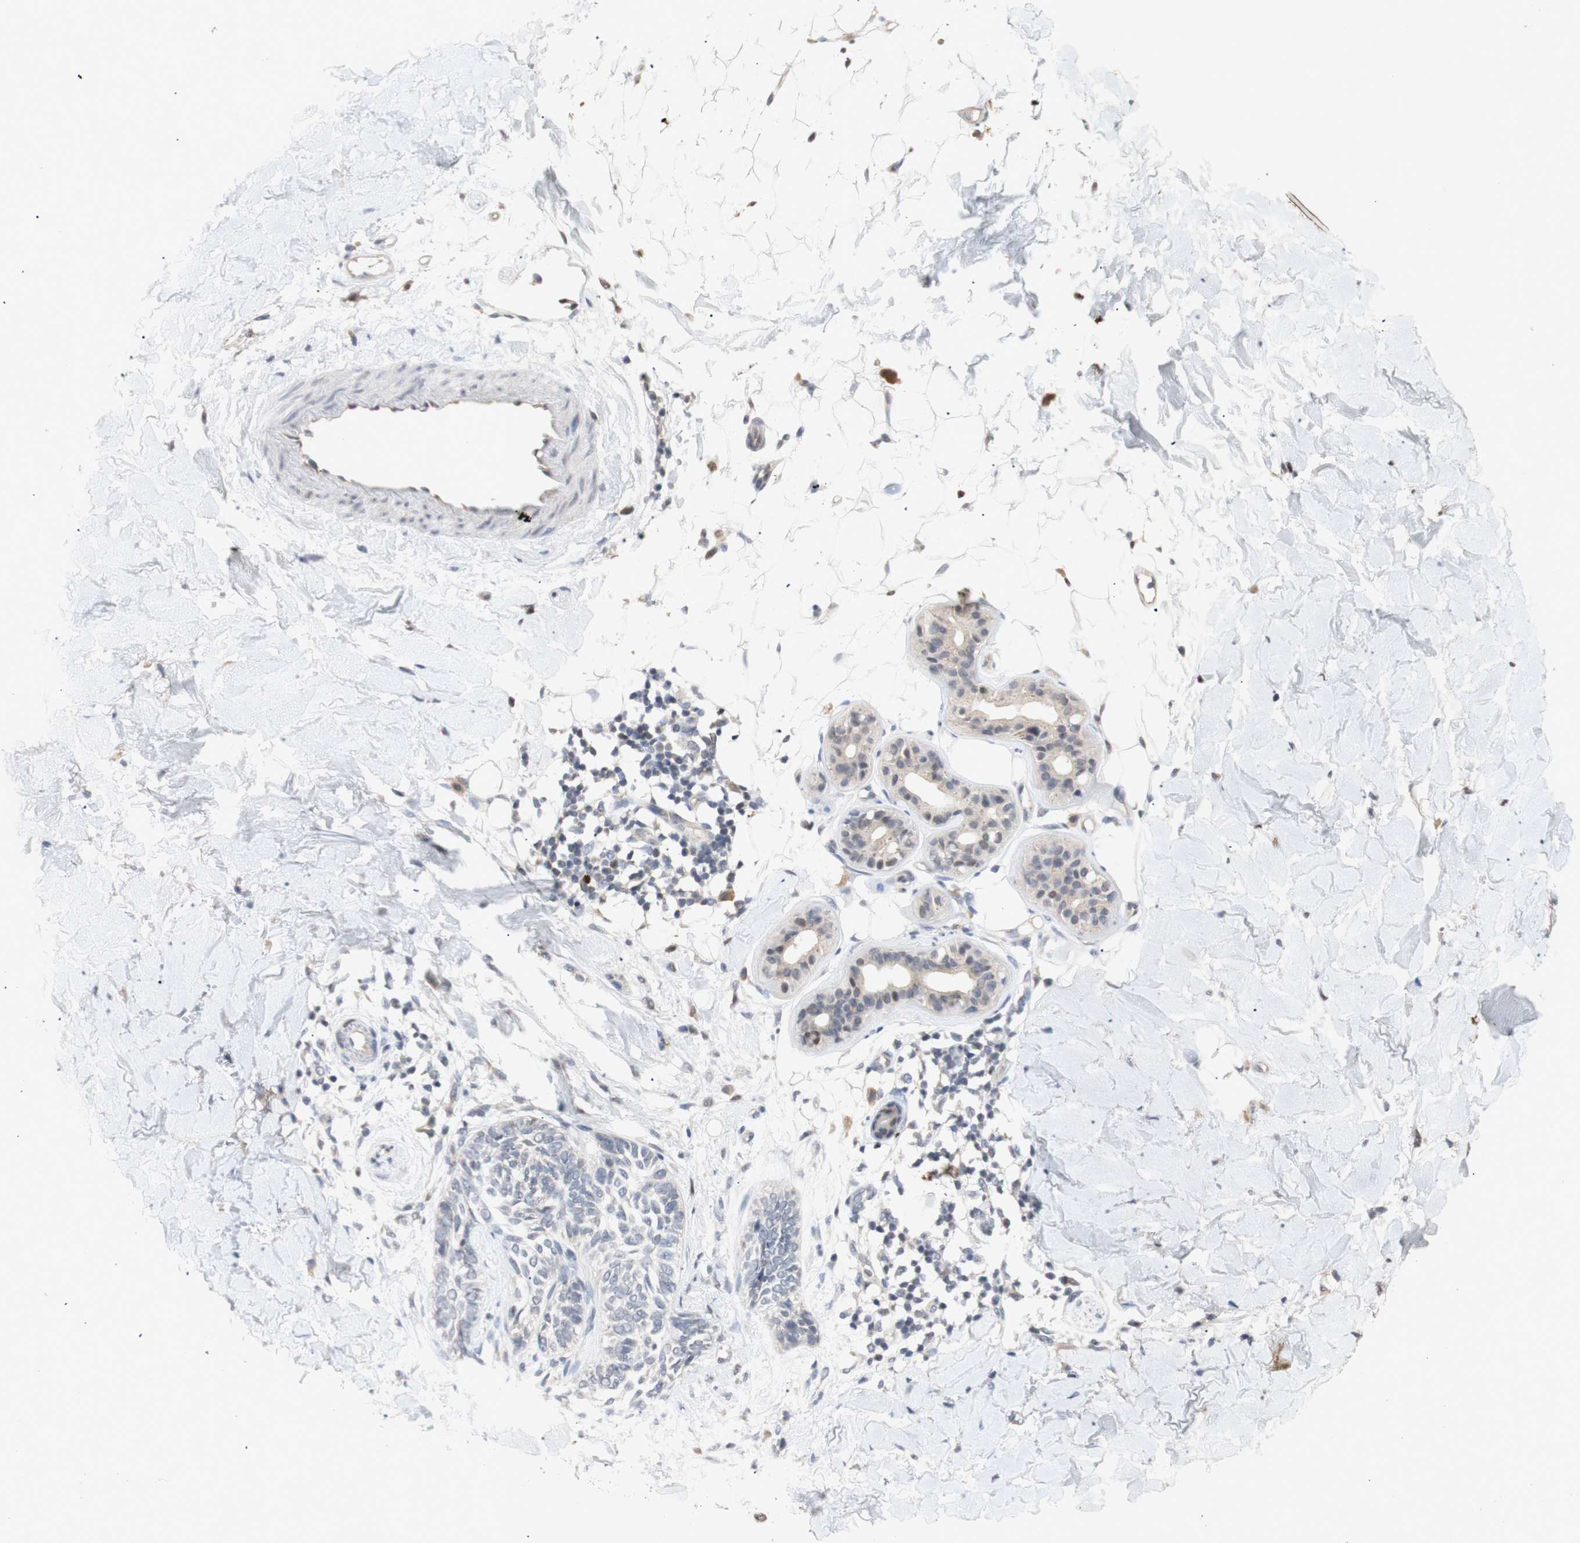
{"staining": {"intensity": "weak", "quantity": "25%-75%", "location": "cytoplasmic/membranous"}, "tissue": "skin cancer", "cell_type": "Tumor cells", "image_type": "cancer", "snomed": [{"axis": "morphology", "description": "Basal cell carcinoma"}, {"axis": "topography", "description": "Skin"}], "caption": "Immunohistochemistry micrograph of neoplastic tissue: basal cell carcinoma (skin) stained using immunohistochemistry shows low levels of weak protein expression localized specifically in the cytoplasmic/membranous of tumor cells, appearing as a cytoplasmic/membranous brown color.", "gene": "FOSB", "patient": {"sex": "female", "age": 58}}